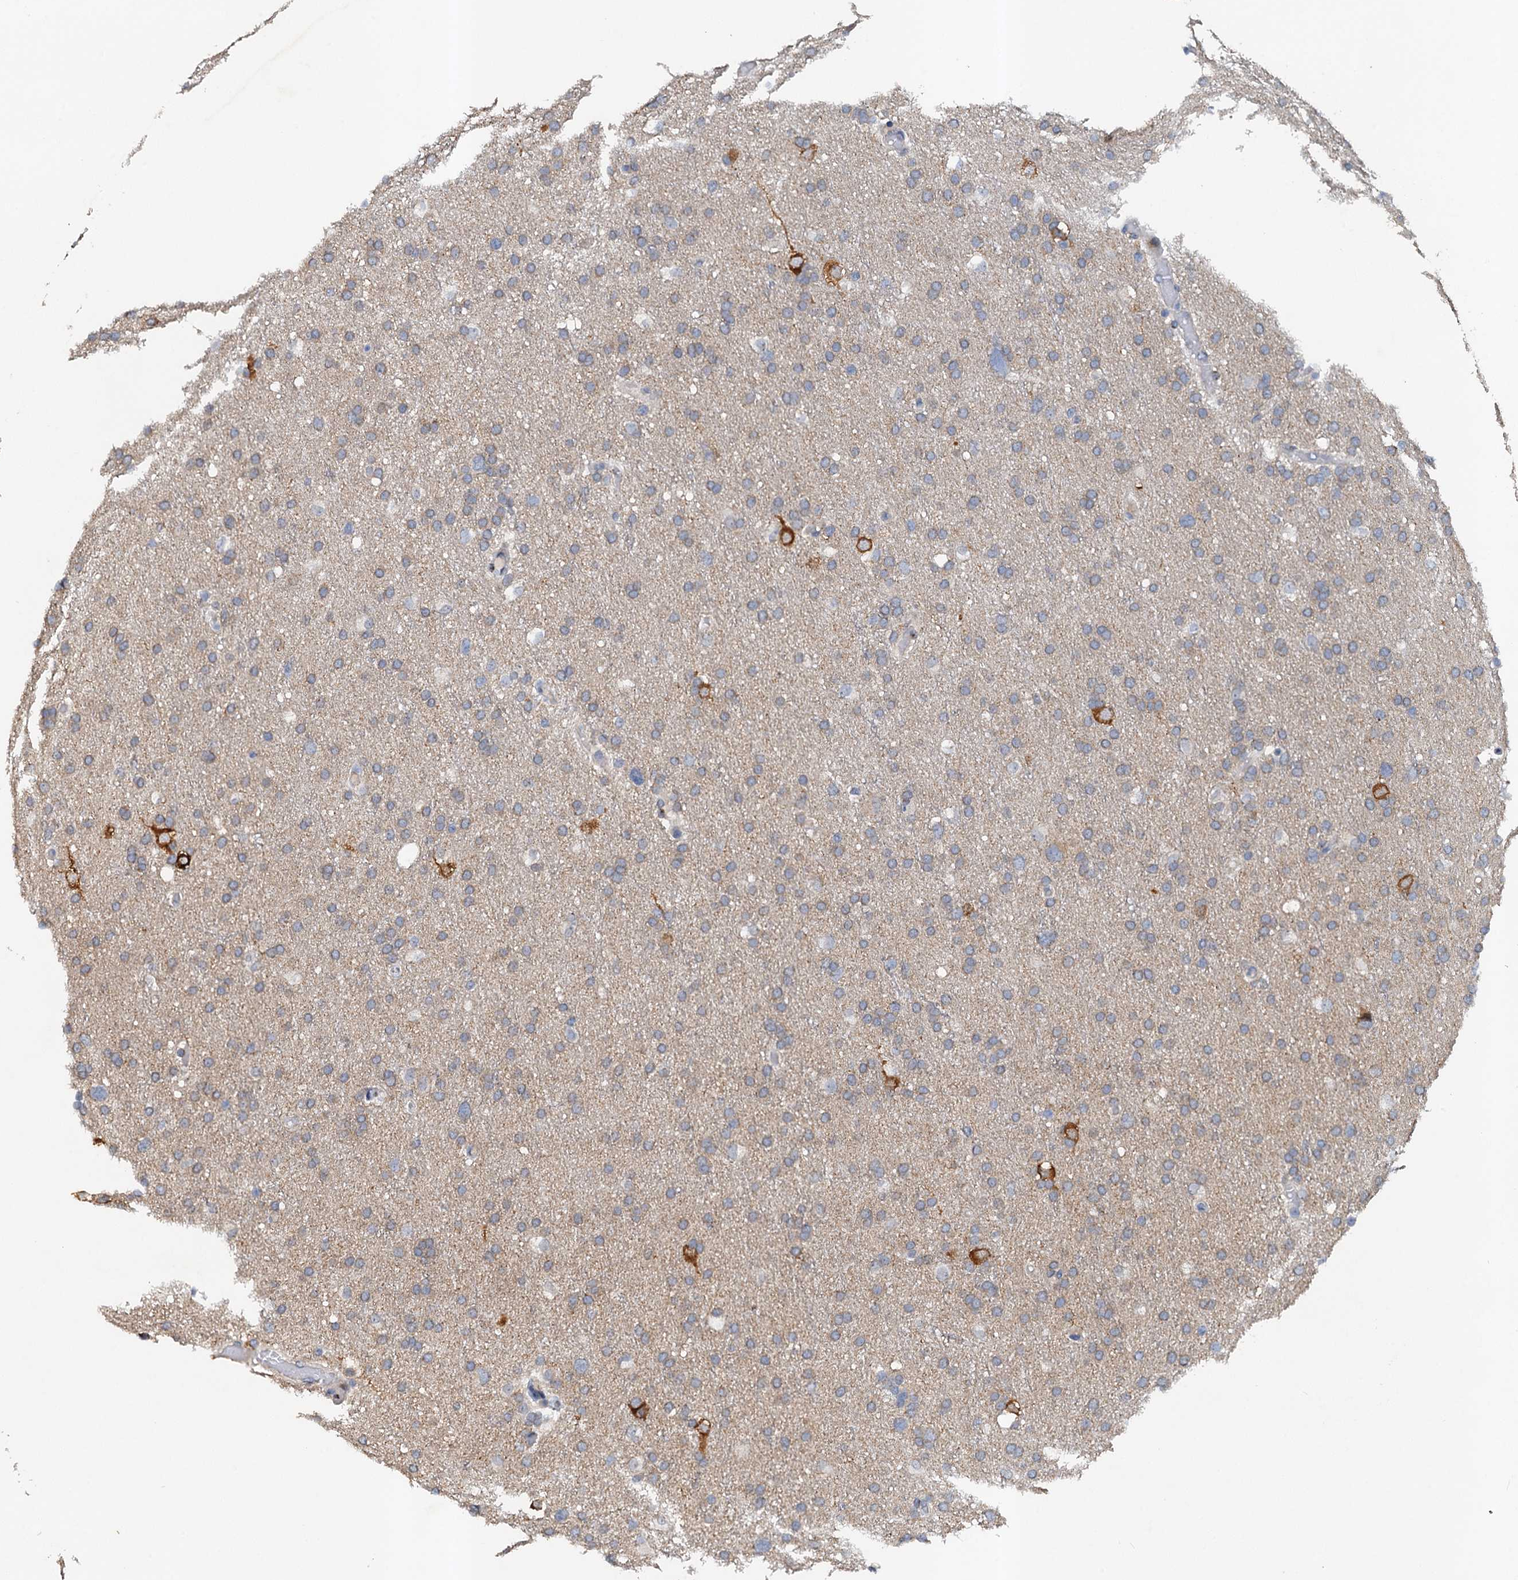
{"staining": {"intensity": "negative", "quantity": "none", "location": "none"}, "tissue": "glioma", "cell_type": "Tumor cells", "image_type": "cancer", "snomed": [{"axis": "morphology", "description": "Glioma, malignant, High grade"}, {"axis": "topography", "description": "Cerebral cortex"}], "caption": "Tumor cells are negative for protein expression in human glioma.", "gene": "NBEA", "patient": {"sex": "female", "age": 36}}